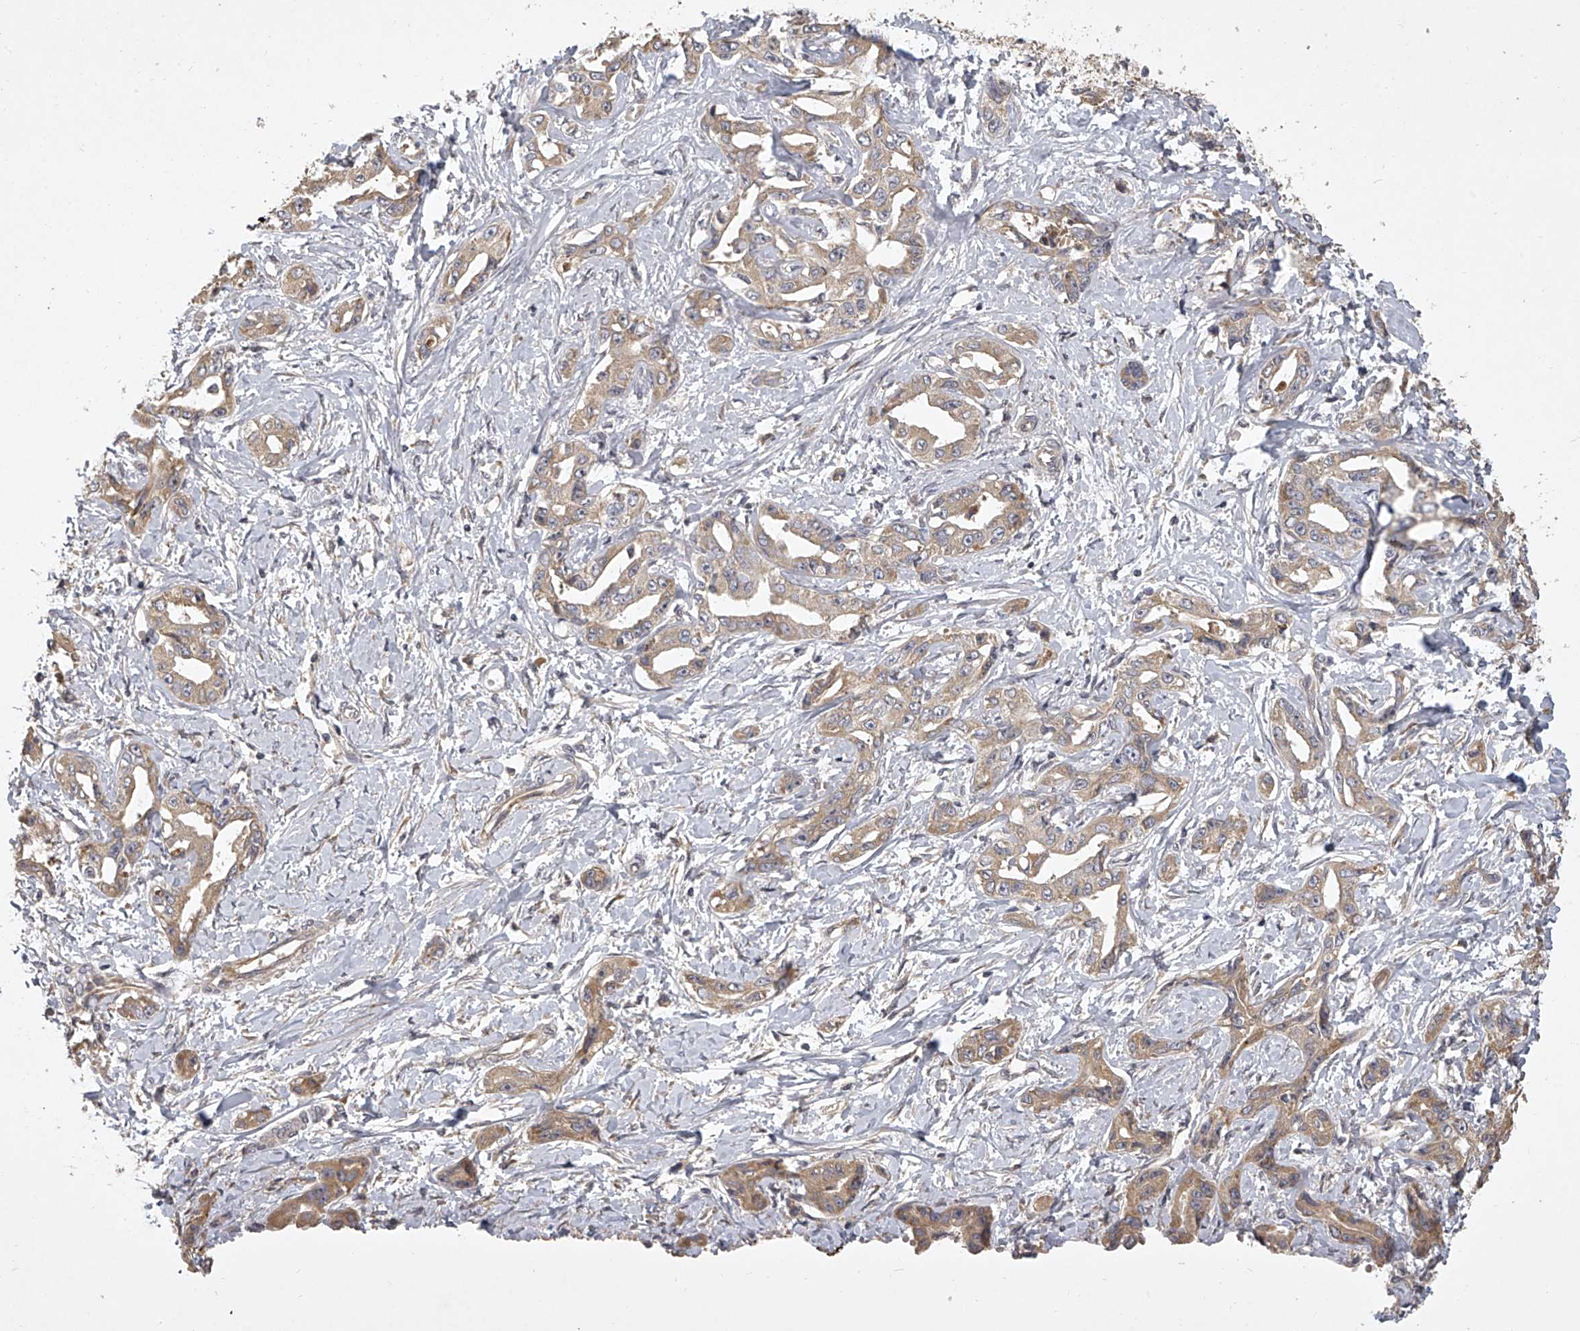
{"staining": {"intensity": "moderate", "quantity": ">75%", "location": "cytoplasmic/membranous"}, "tissue": "liver cancer", "cell_type": "Tumor cells", "image_type": "cancer", "snomed": [{"axis": "morphology", "description": "Cholangiocarcinoma"}, {"axis": "topography", "description": "Liver"}], "caption": "Protein expression analysis of cholangiocarcinoma (liver) shows moderate cytoplasmic/membranous positivity in about >75% of tumor cells.", "gene": "DOCK9", "patient": {"sex": "male", "age": 59}}